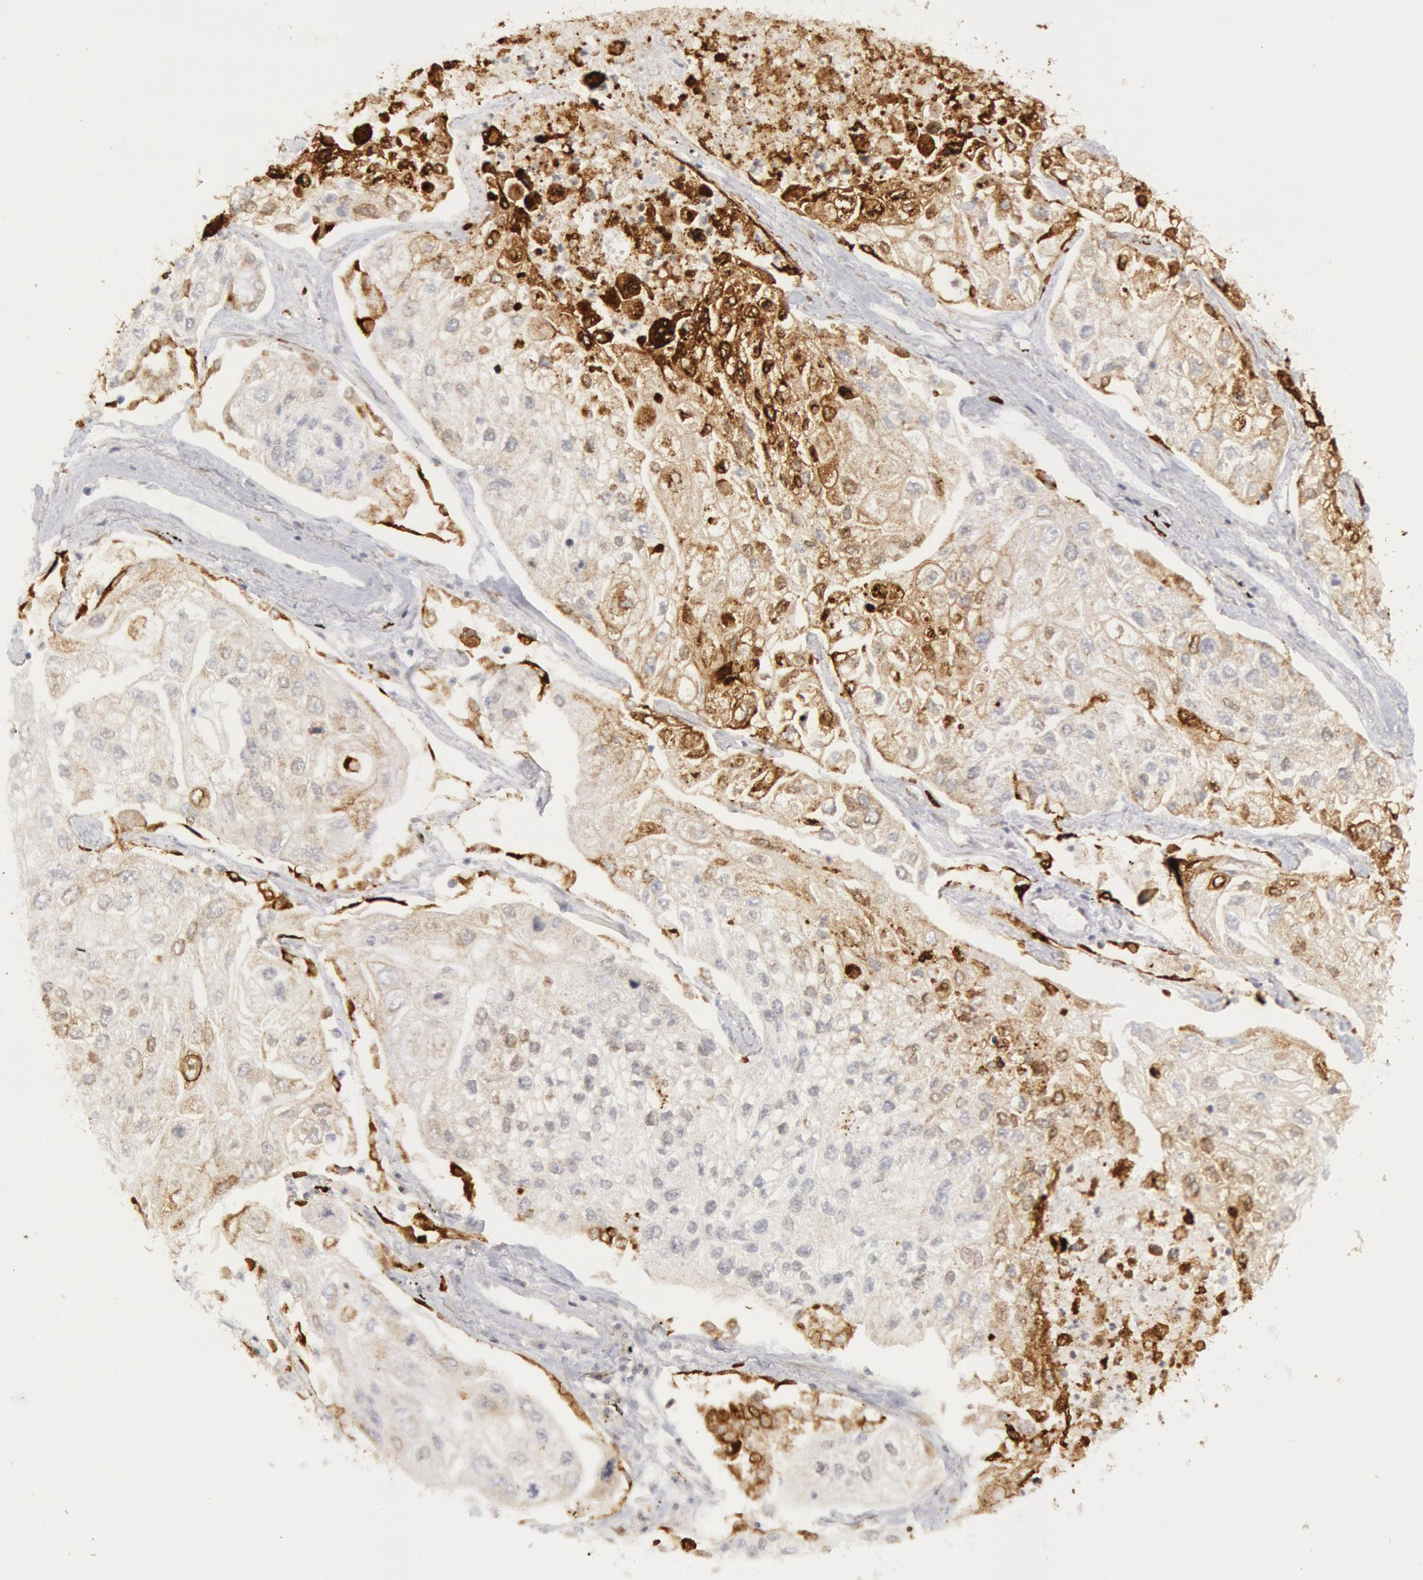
{"staining": {"intensity": "strong", "quantity": "<25%", "location": "cytoplasmic/membranous"}, "tissue": "lung cancer", "cell_type": "Tumor cells", "image_type": "cancer", "snomed": [{"axis": "morphology", "description": "Squamous cell carcinoma, NOS"}, {"axis": "topography", "description": "Lung"}], "caption": "Lung cancer (squamous cell carcinoma) tissue displays strong cytoplasmic/membranous positivity in about <25% of tumor cells The staining is performed using DAB brown chromogen to label protein expression. The nuclei are counter-stained blue using hematoxylin.", "gene": "PTGS2", "patient": {"sex": "male", "age": 75}}